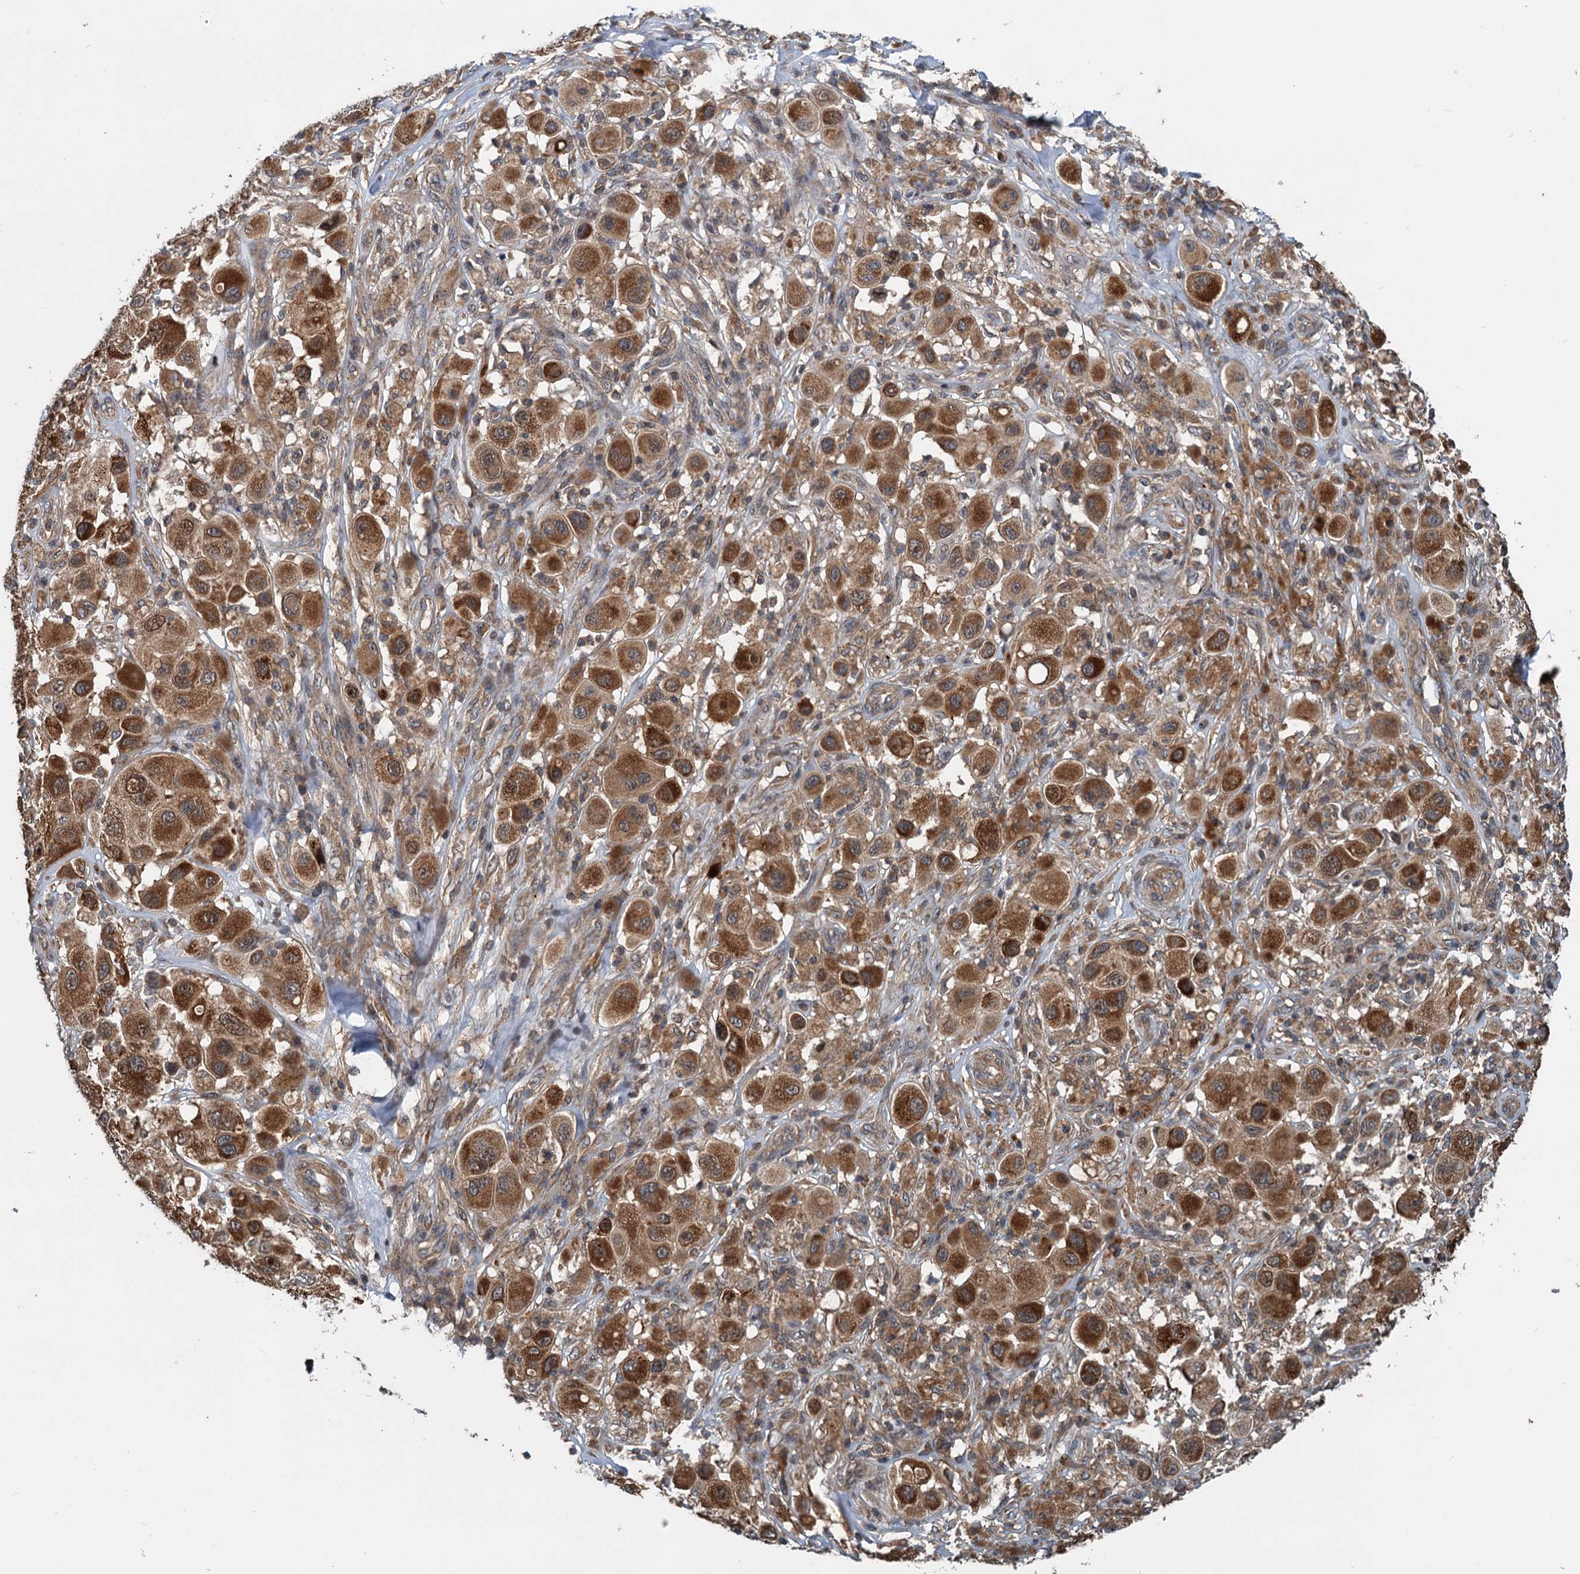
{"staining": {"intensity": "strong", "quantity": ">75%", "location": "cytoplasmic/membranous"}, "tissue": "melanoma", "cell_type": "Tumor cells", "image_type": "cancer", "snomed": [{"axis": "morphology", "description": "Malignant melanoma, Metastatic site"}, {"axis": "topography", "description": "Skin"}], "caption": "Immunohistochemical staining of human malignant melanoma (metastatic site) shows strong cytoplasmic/membranous protein staining in approximately >75% of tumor cells.", "gene": "TEDC1", "patient": {"sex": "male", "age": 41}}